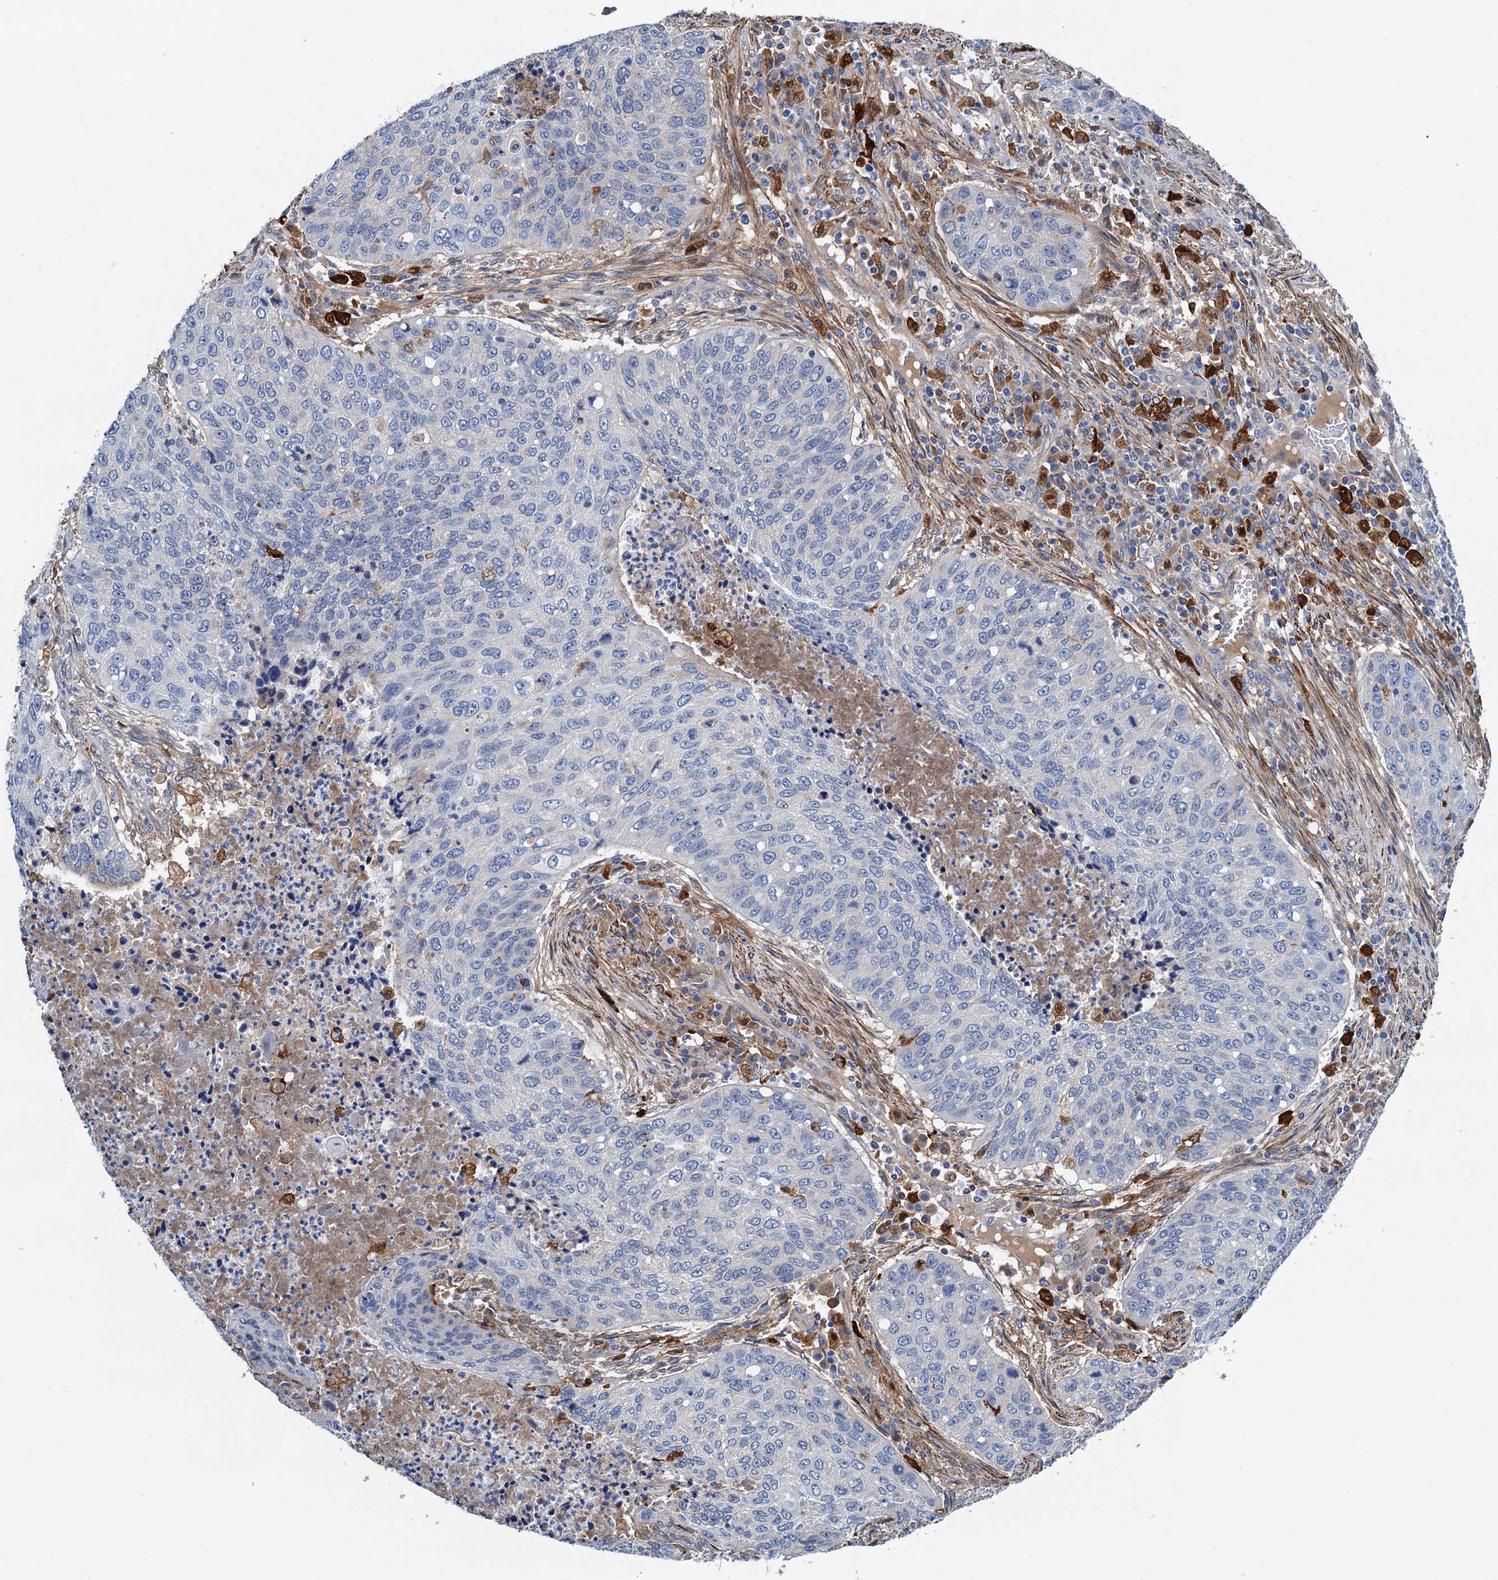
{"staining": {"intensity": "negative", "quantity": "none", "location": "none"}, "tissue": "lung cancer", "cell_type": "Tumor cells", "image_type": "cancer", "snomed": [{"axis": "morphology", "description": "Squamous cell carcinoma, NOS"}, {"axis": "topography", "description": "Lung"}], "caption": "Immunohistochemistry of lung squamous cell carcinoma shows no positivity in tumor cells. The staining was performed using DAB to visualize the protein expression in brown, while the nuclei were stained in blue with hematoxylin (Magnification: 20x).", "gene": "CSTPP1", "patient": {"sex": "female", "age": 63}}